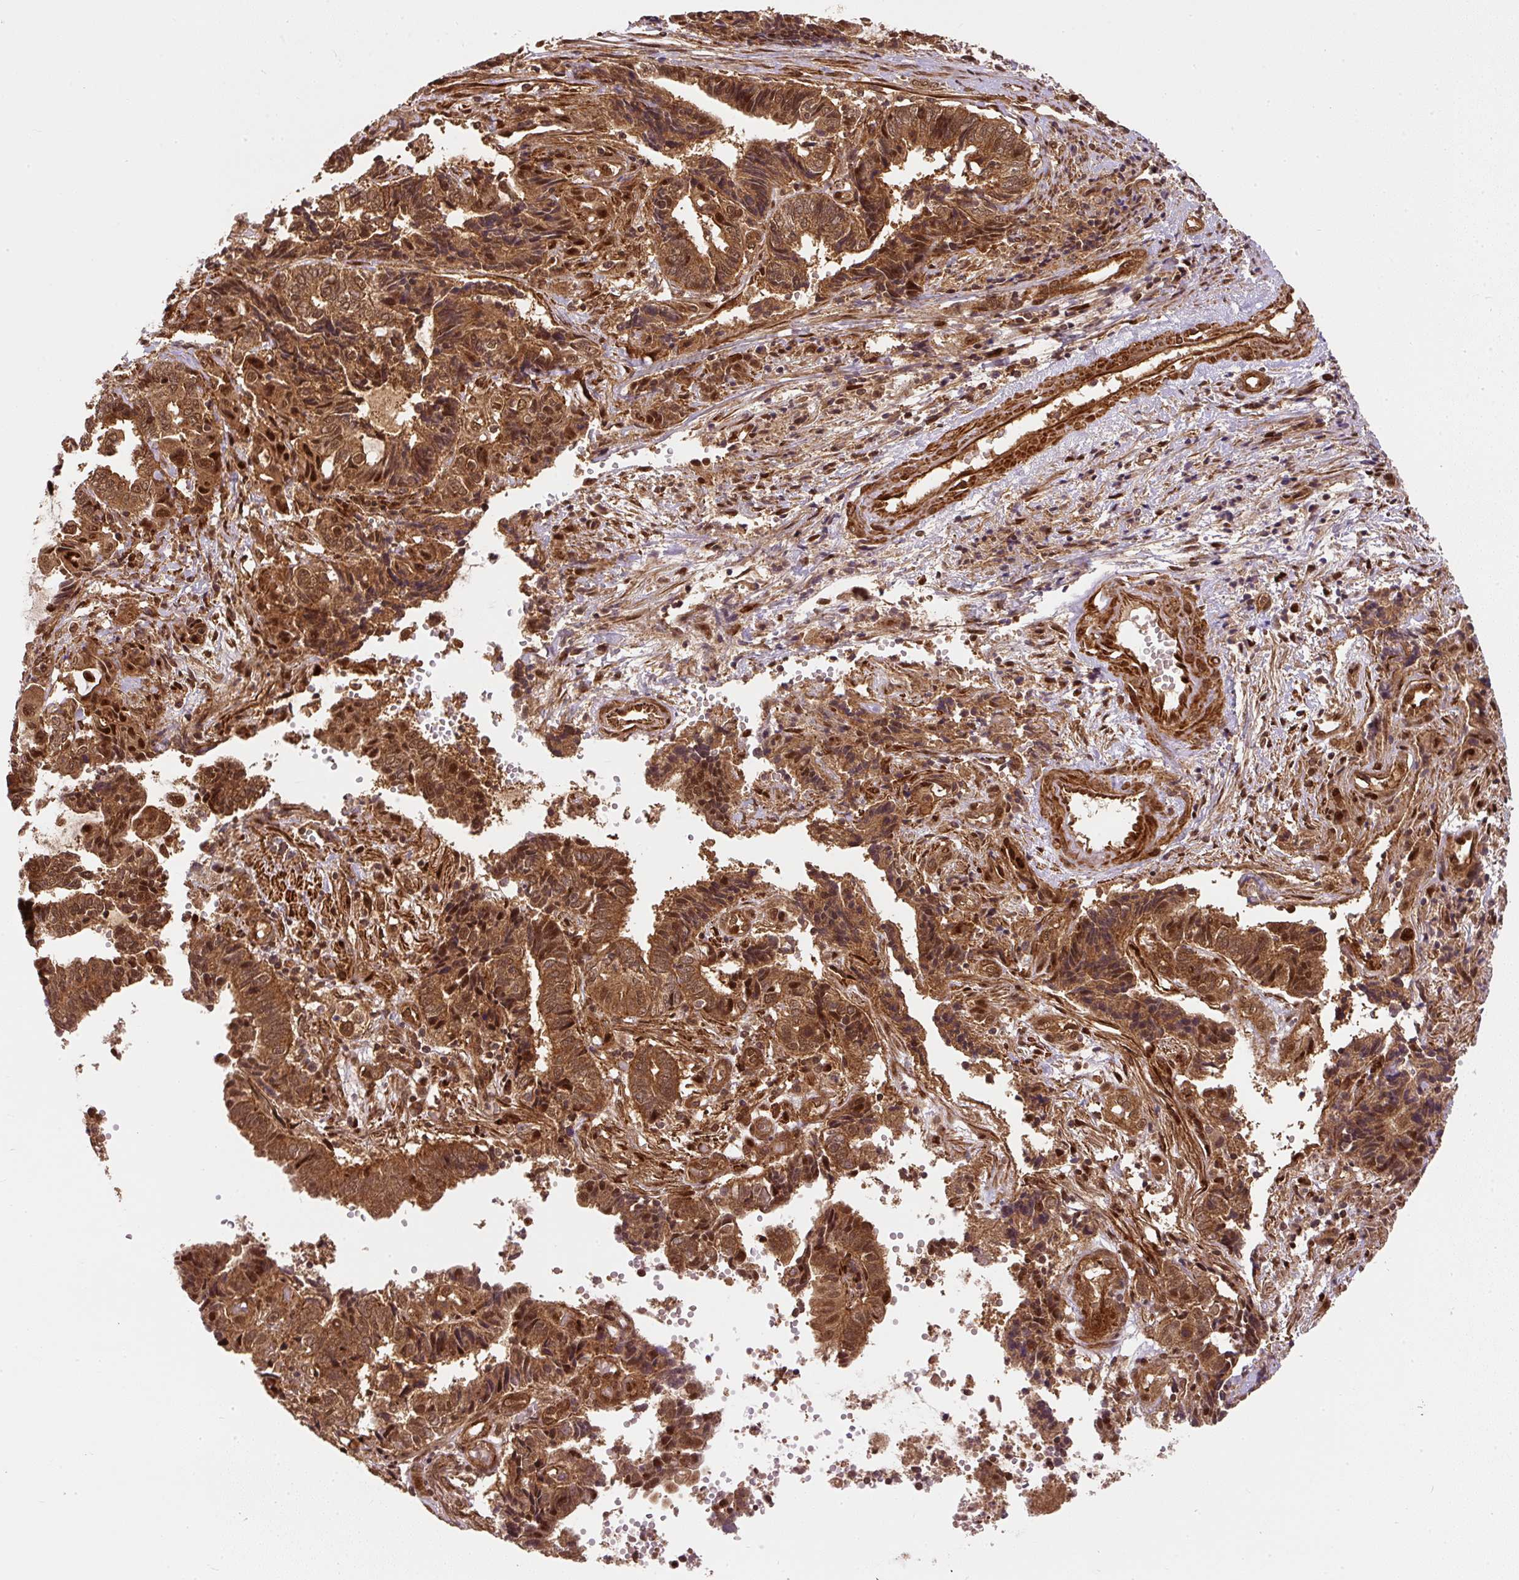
{"staining": {"intensity": "strong", "quantity": ">75%", "location": "cytoplasmic/membranous,nuclear"}, "tissue": "endometrial cancer", "cell_type": "Tumor cells", "image_type": "cancer", "snomed": [{"axis": "morphology", "description": "Adenocarcinoma, NOS"}, {"axis": "topography", "description": "Uterus"}, {"axis": "topography", "description": "Endometrium"}], "caption": "Protein expression analysis of human endometrial cancer reveals strong cytoplasmic/membranous and nuclear positivity in approximately >75% of tumor cells.", "gene": "PSMD1", "patient": {"sex": "female", "age": 70}}